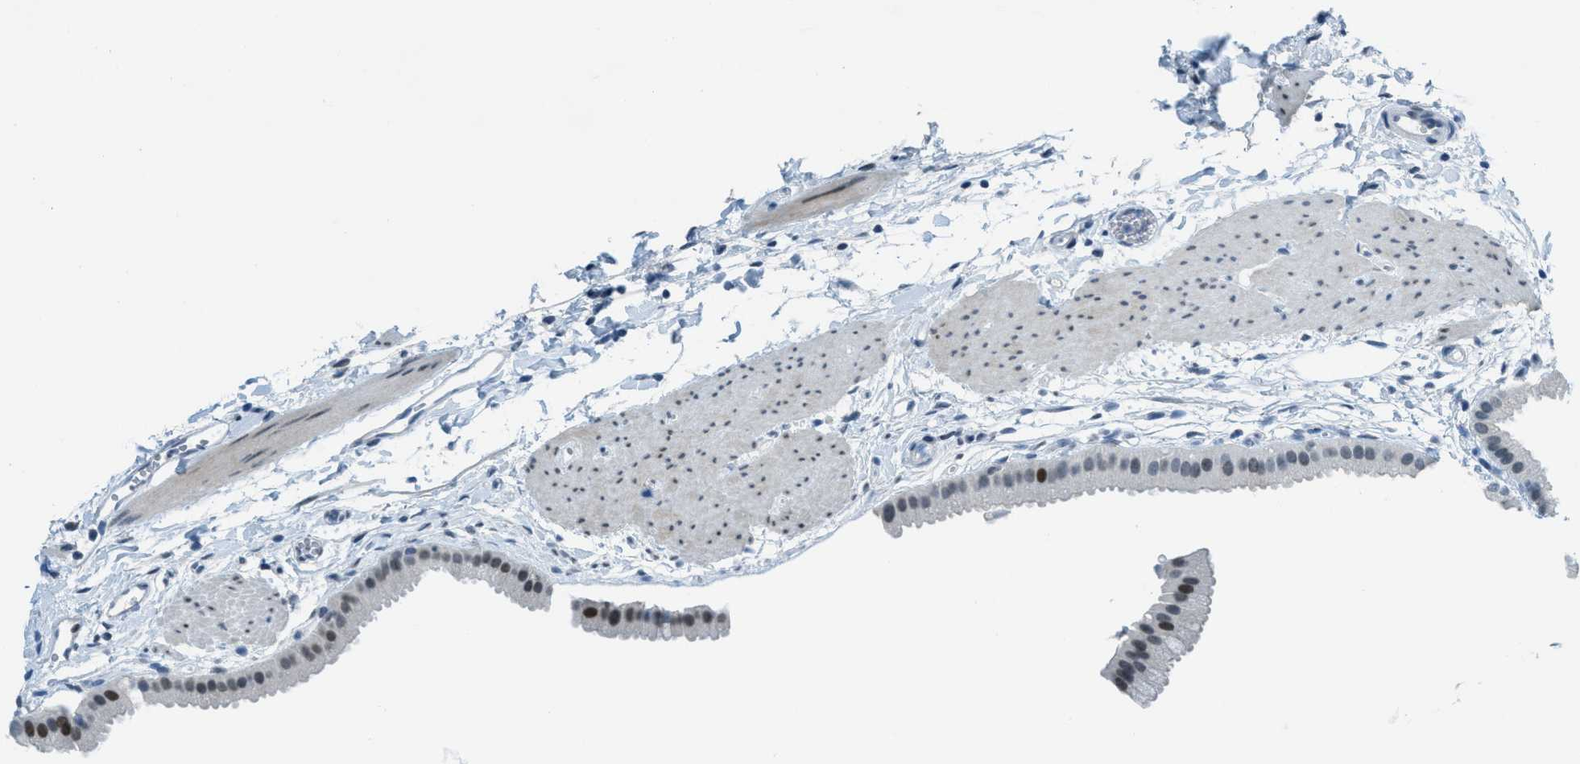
{"staining": {"intensity": "moderate", "quantity": ">75%", "location": "nuclear"}, "tissue": "gallbladder", "cell_type": "Glandular cells", "image_type": "normal", "snomed": [{"axis": "morphology", "description": "Normal tissue, NOS"}, {"axis": "topography", "description": "Gallbladder"}], "caption": "This image reveals immunohistochemistry staining of normal gallbladder, with medium moderate nuclear expression in approximately >75% of glandular cells.", "gene": "TTC13", "patient": {"sex": "female", "age": 64}}